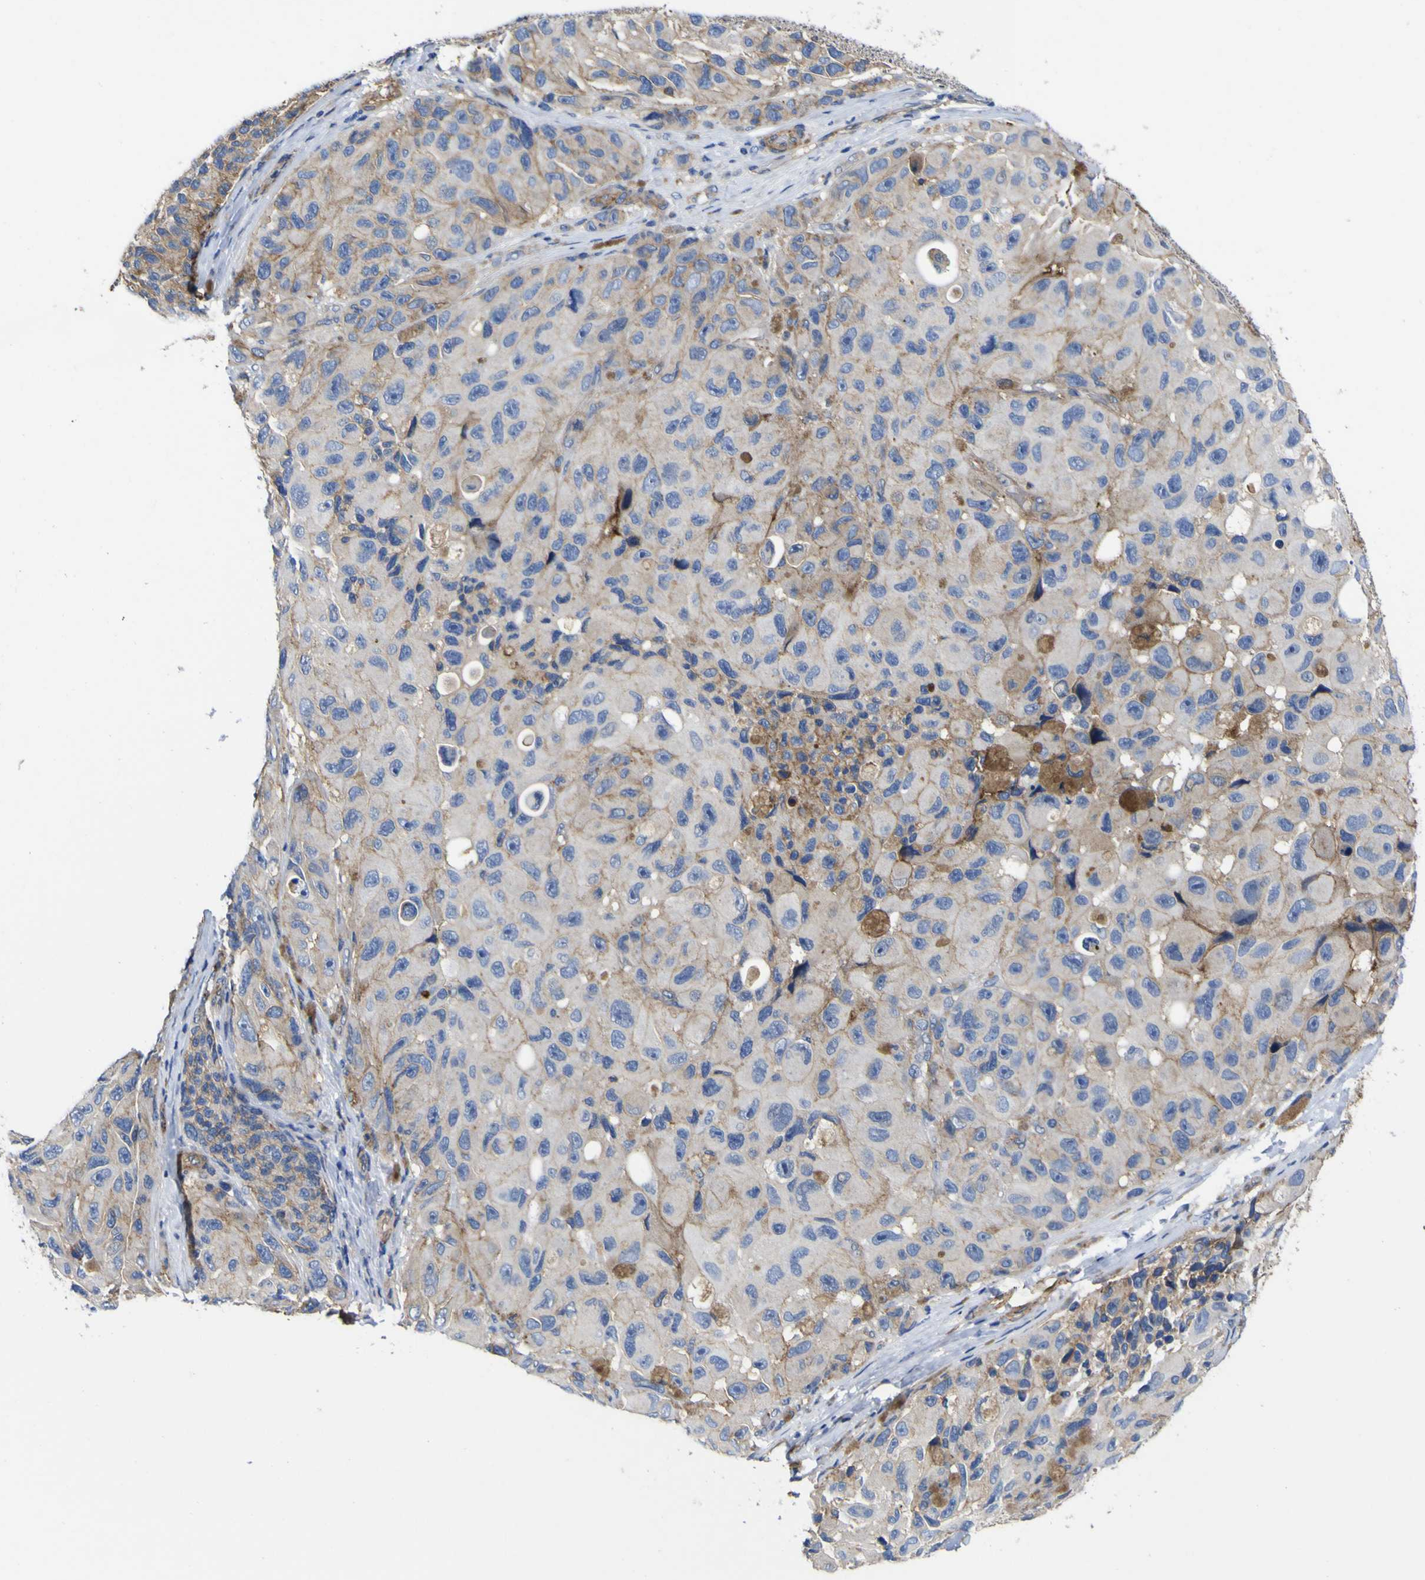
{"staining": {"intensity": "moderate", "quantity": "25%-75%", "location": "cytoplasmic/membranous"}, "tissue": "melanoma", "cell_type": "Tumor cells", "image_type": "cancer", "snomed": [{"axis": "morphology", "description": "Malignant melanoma, NOS"}, {"axis": "topography", "description": "Skin"}], "caption": "Protein staining of malignant melanoma tissue exhibits moderate cytoplasmic/membranous staining in about 25%-75% of tumor cells. (IHC, brightfield microscopy, high magnification).", "gene": "CD151", "patient": {"sex": "female", "age": 73}}